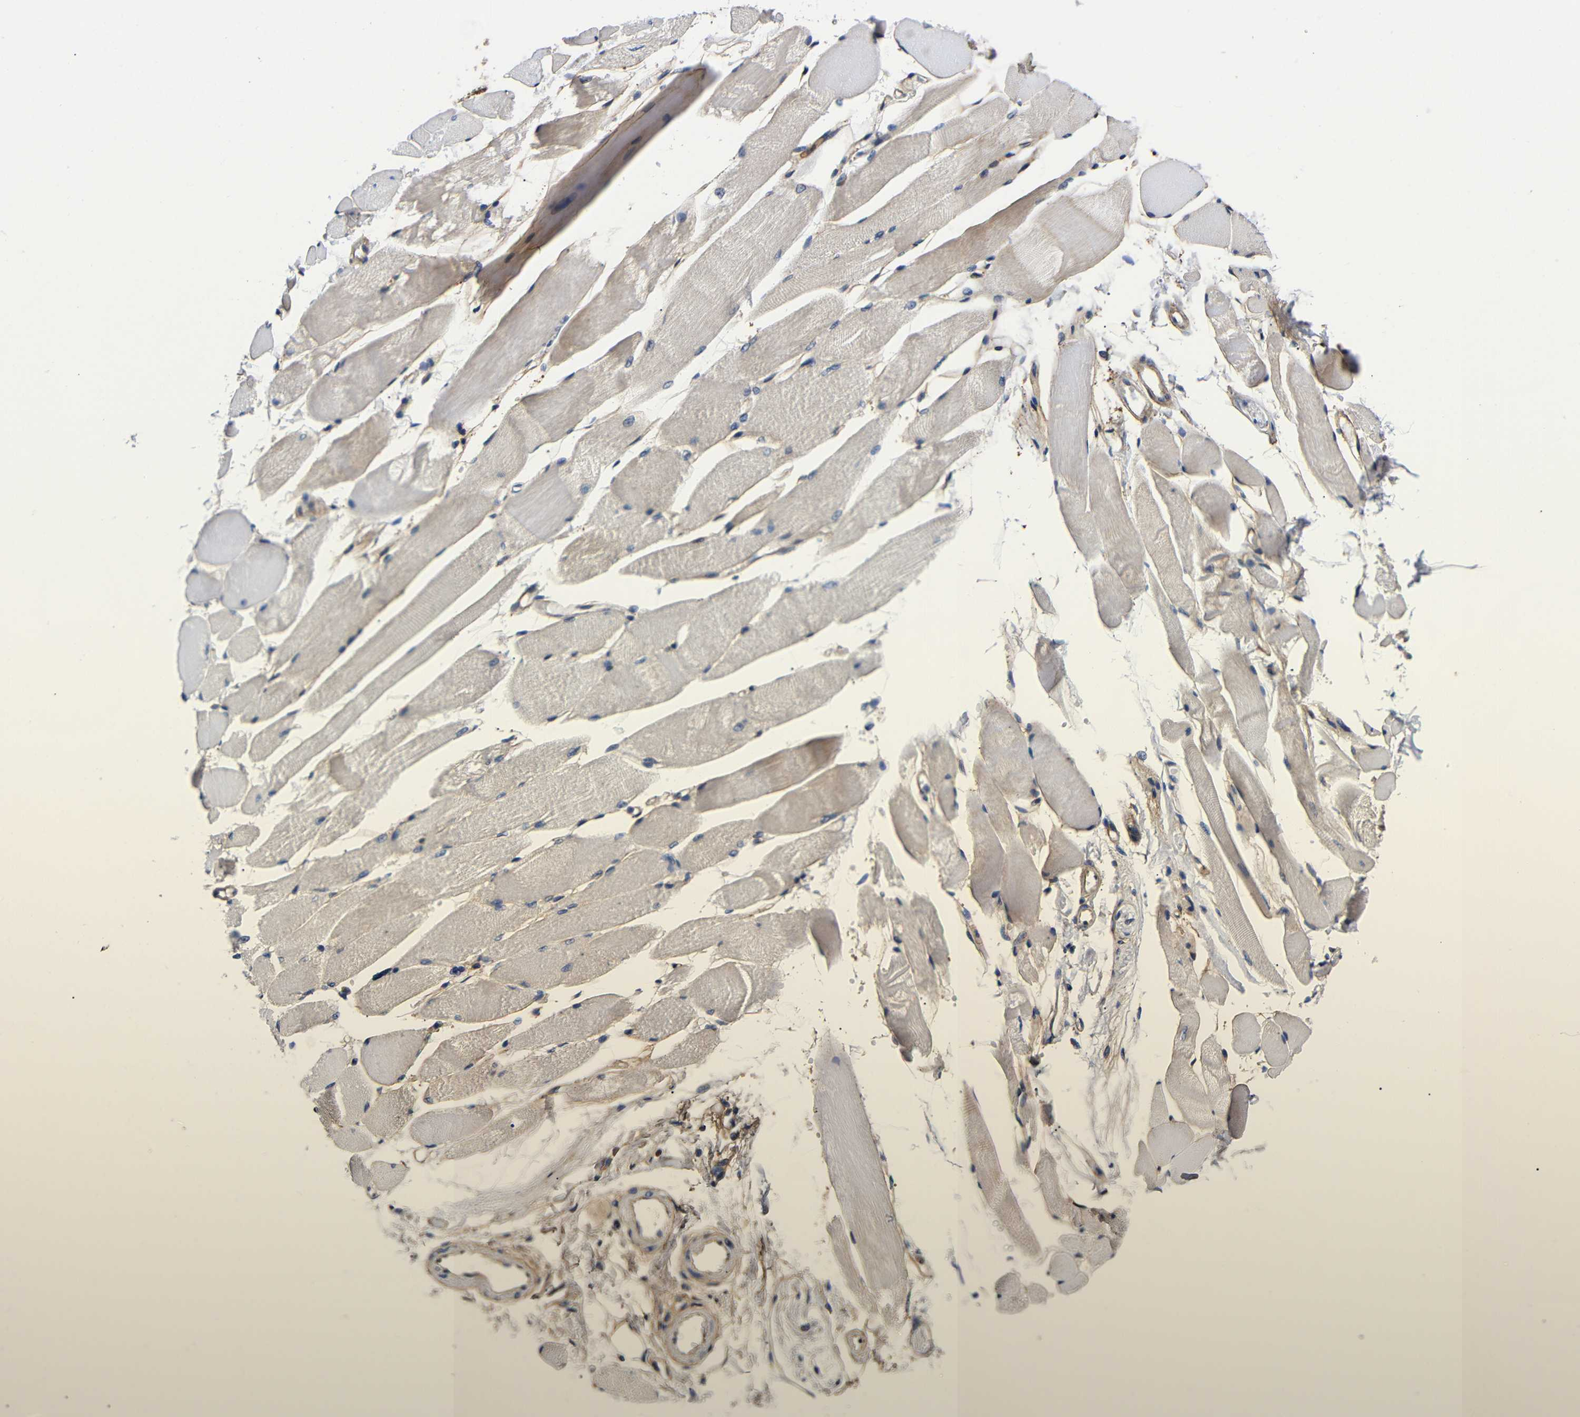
{"staining": {"intensity": "weak", "quantity": "<25%", "location": "cytoplasmic/membranous"}, "tissue": "skeletal muscle", "cell_type": "Myocytes", "image_type": "normal", "snomed": [{"axis": "morphology", "description": "Normal tissue, NOS"}, {"axis": "topography", "description": "Skeletal muscle"}, {"axis": "topography", "description": "Peripheral nerve tissue"}], "caption": "Immunohistochemistry image of normal skeletal muscle stained for a protein (brown), which reveals no positivity in myocytes.", "gene": "LRRCC1", "patient": {"sex": "female", "age": 84}}